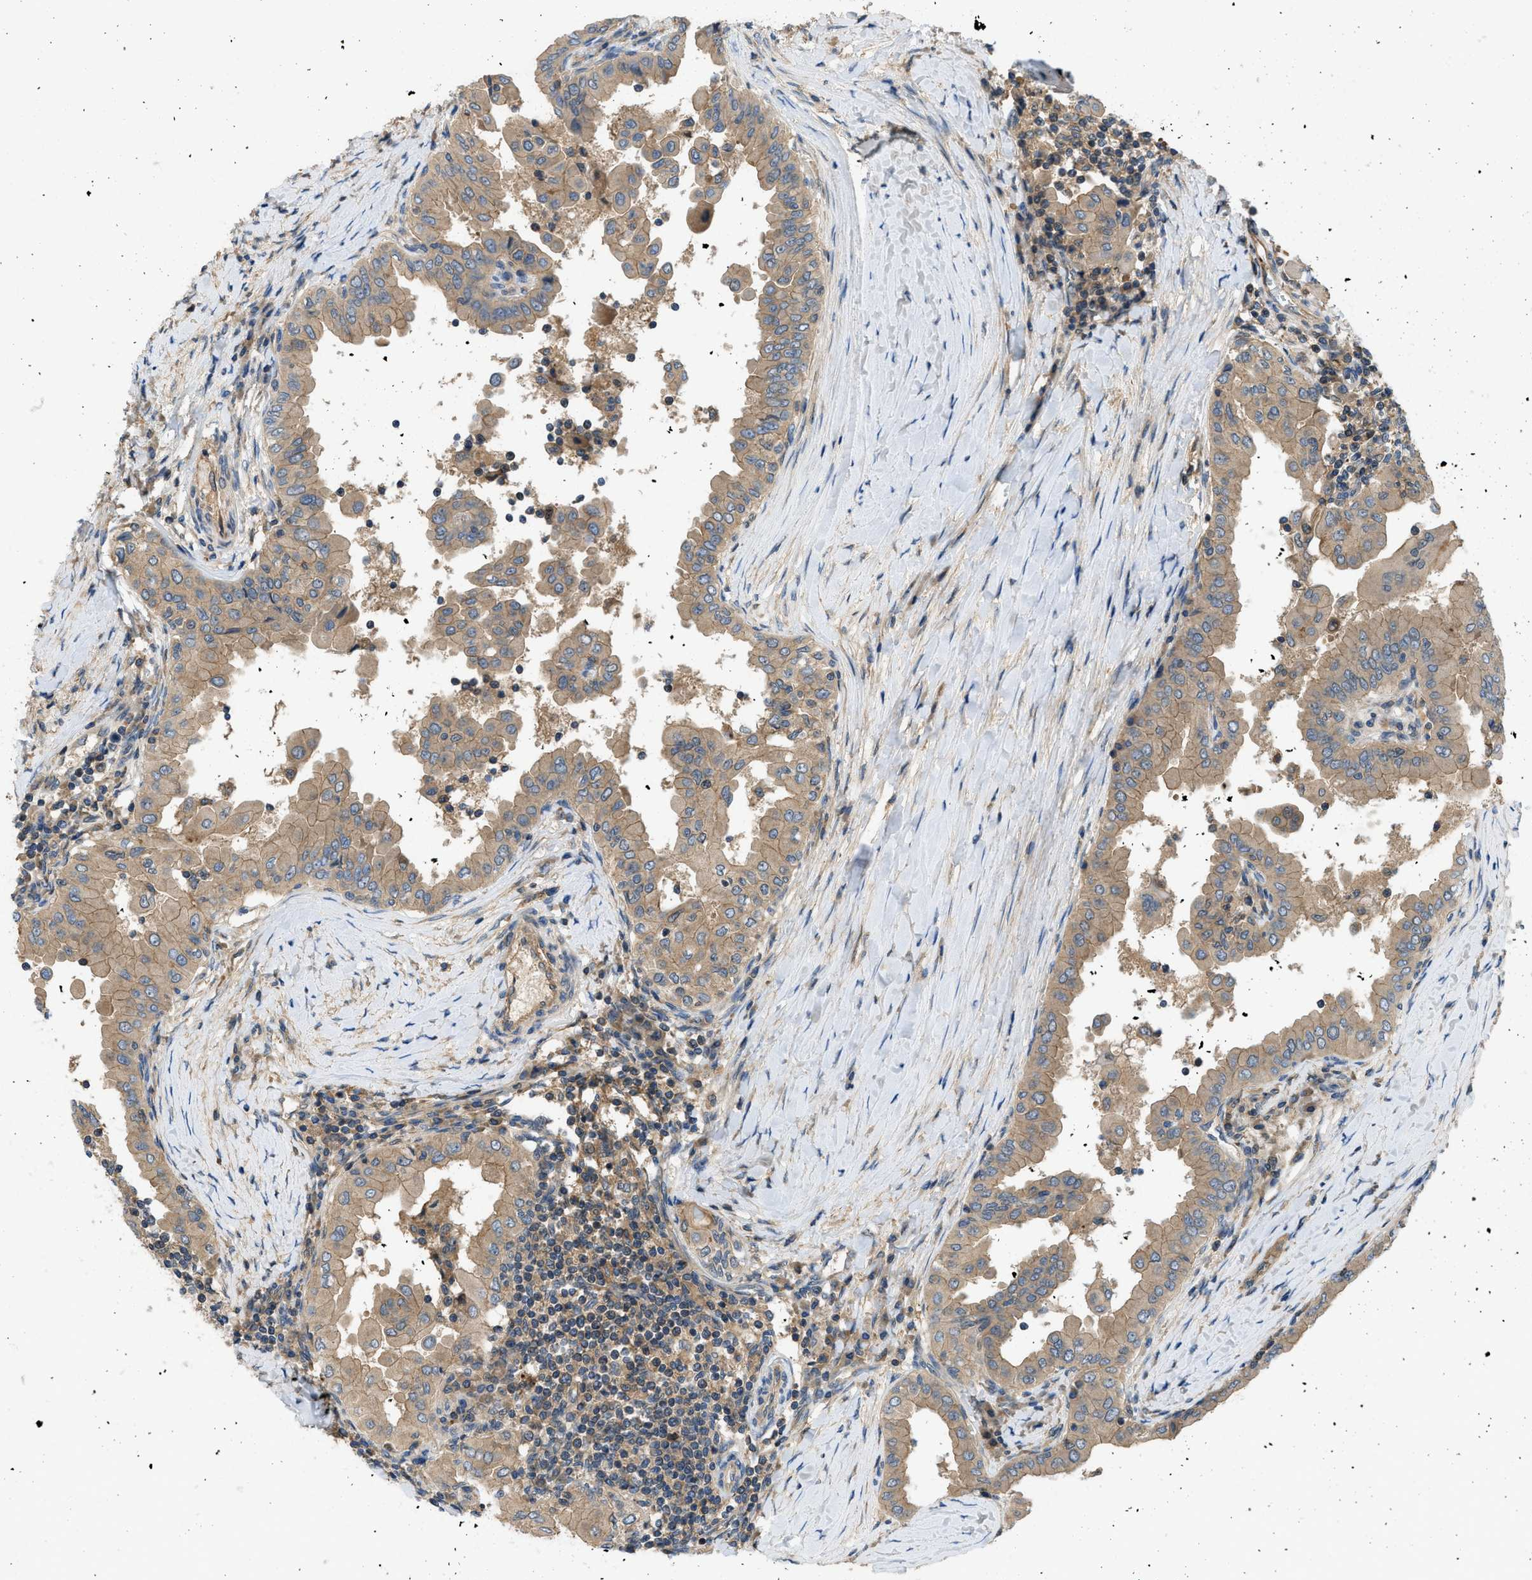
{"staining": {"intensity": "weak", "quantity": ">75%", "location": "cytoplasmic/membranous"}, "tissue": "thyroid cancer", "cell_type": "Tumor cells", "image_type": "cancer", "snomed": [{"axis": "morphology", "description": "Papillary adenocarcinoma, NOS"}, {"axis": "topography", "description": "Thyroid gland"}], "caption": "Immunohistochemical staining of human papillary adenocarcinoma (thyroid) shows weak cytoplasmic/membranous protein expression in approximately >75% of tumor cells. The staining was performed using DAB, with brown indicating positive protein expression. Nuclei are stained blue with hematoxylin.", "gene": "GPR31", "patient": {"sex": "male", "age": 33}}